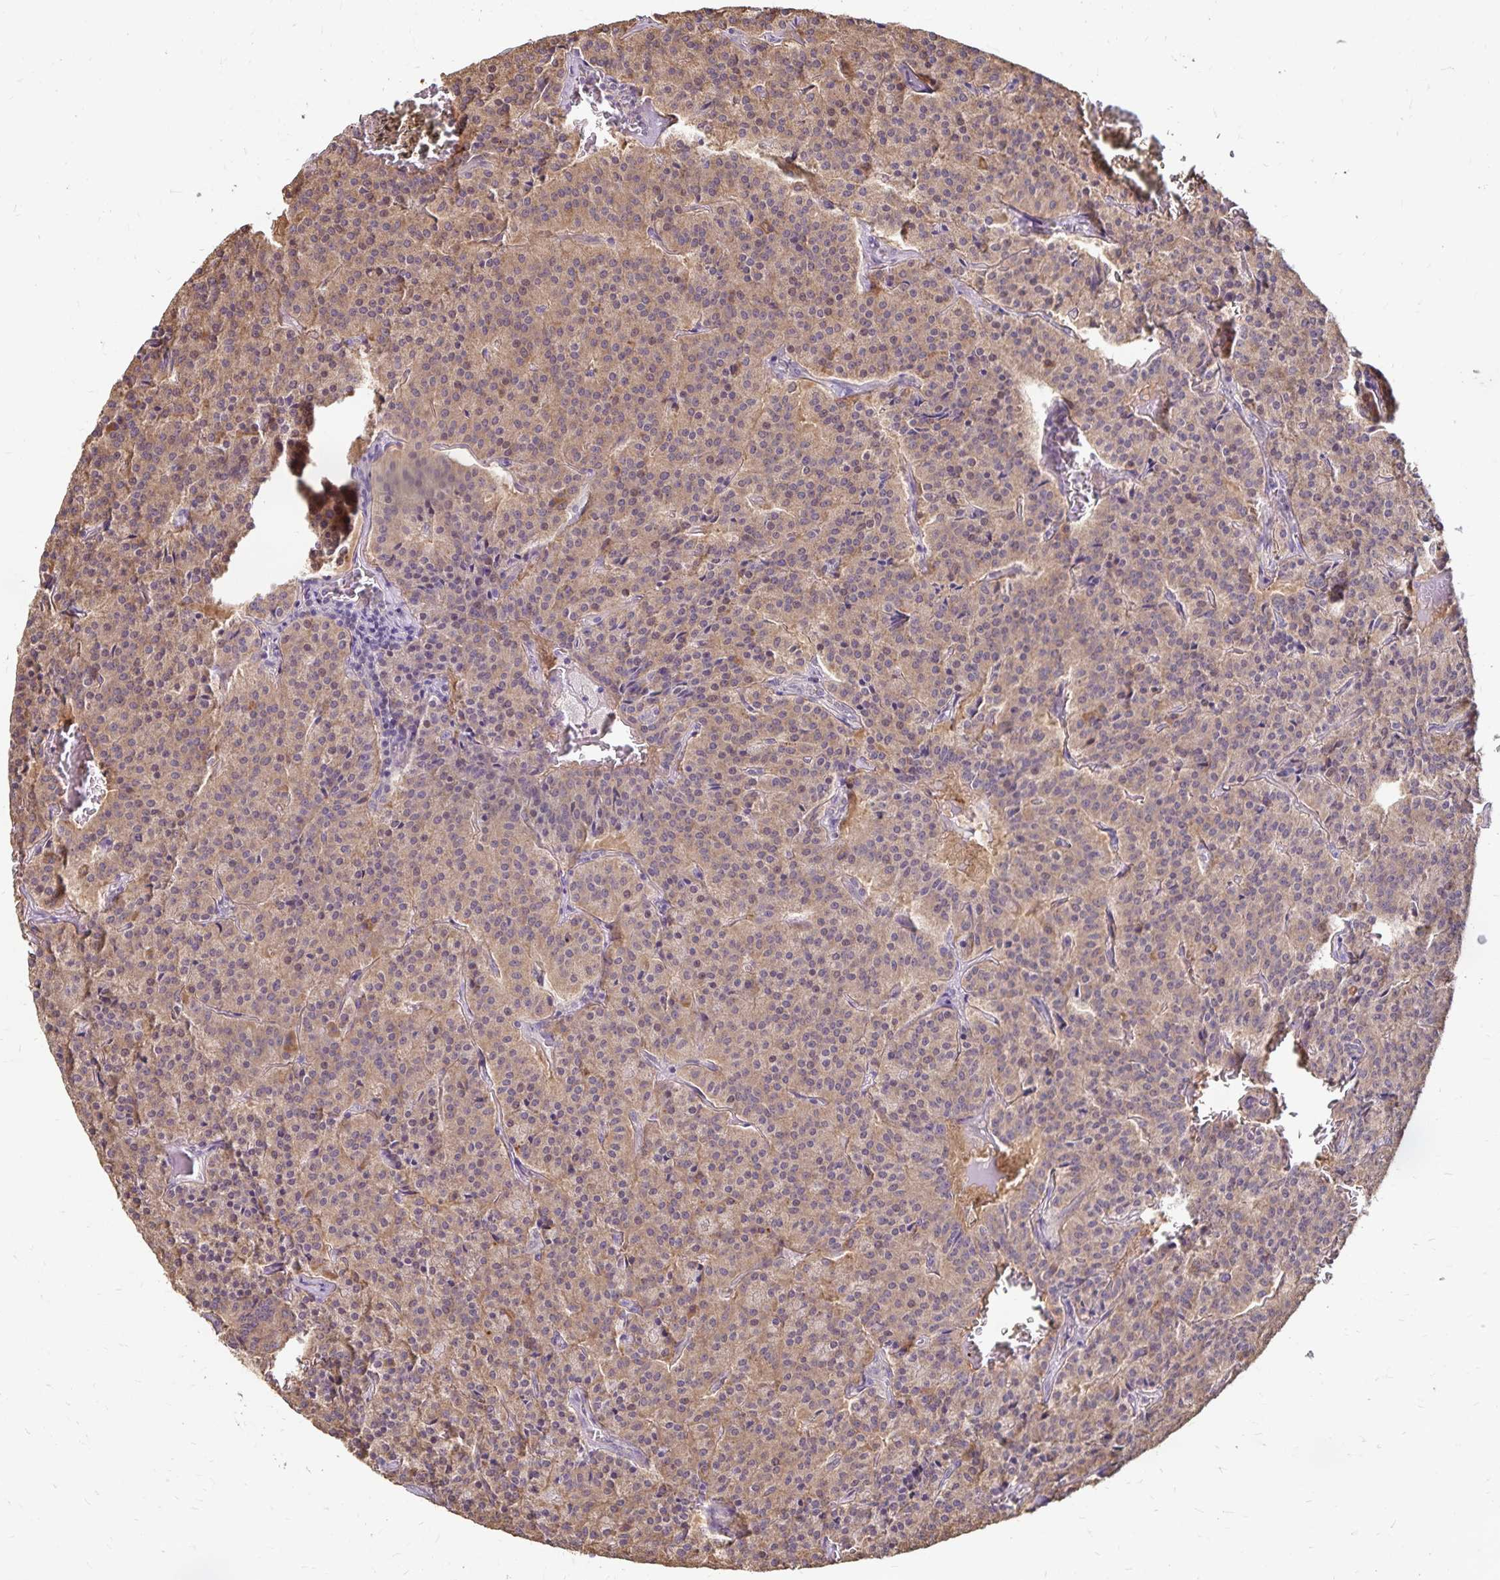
{"staining": {"intensity": "weak", "quantity": ">75%", "location": "cytoplasmic/membranous"}, "tissue": "carcinoid", "cell_type": "Tumor cells", "image_type": "cancer", "snomed": [{"axis": "morphology", "description": "Carcinoid, malignant, NOS"}, {"axis": "topography", "description": "Lung"}], "caption": "Protein expression analysis of carcinoid (malignant) exhibits weak cytoplasmic/membranous staining in approximately >75% of tumor cells. (brown staining indicates protein expression, while blue staining denotes nuclei).", "gene": "EMC10", "patient": {"sex": "male", "age": 70}}